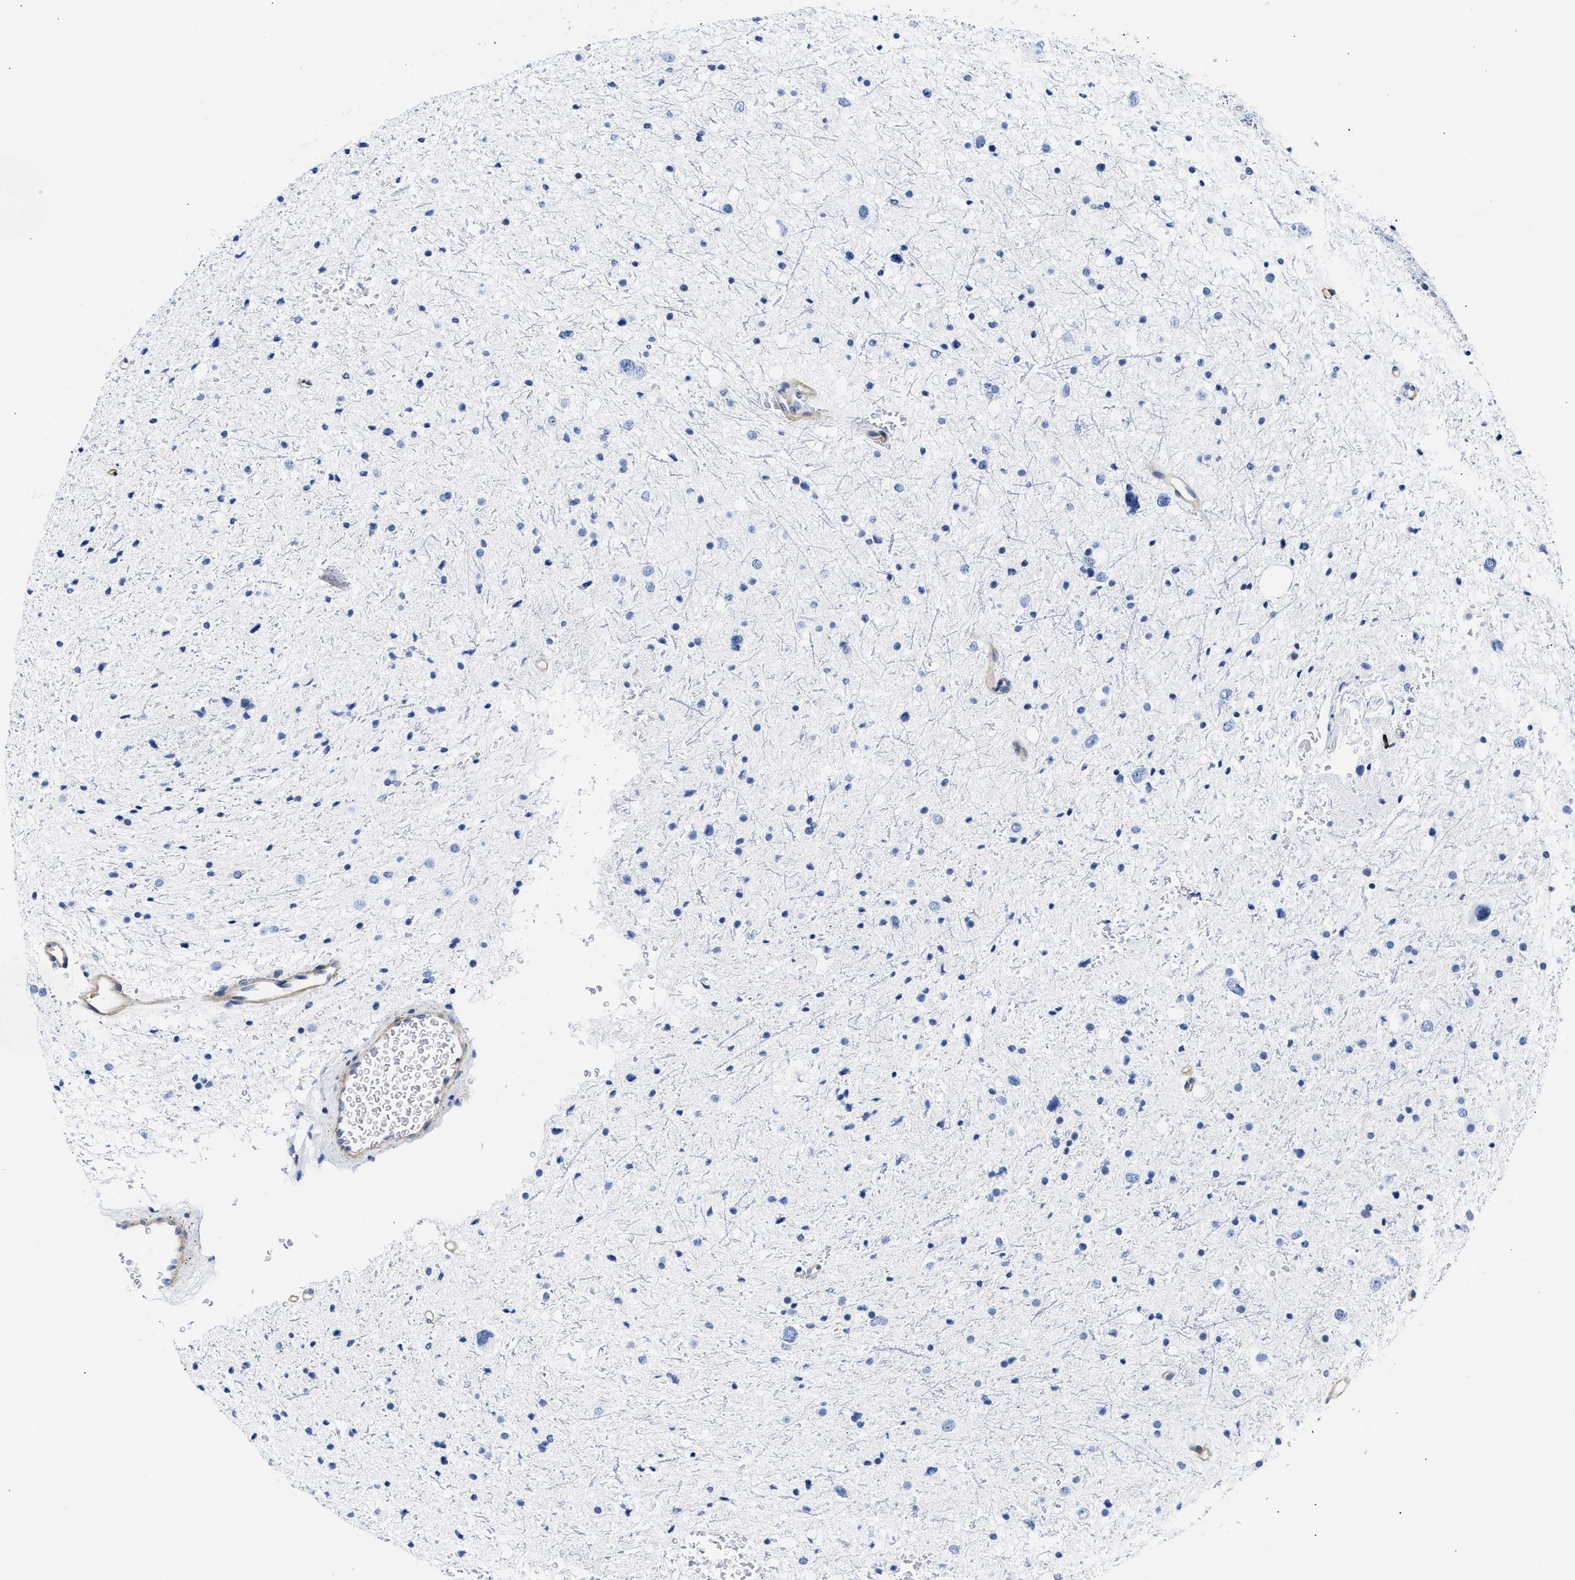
{"staining": {"intensity": "negative", "quantity": "none", "location": "none"}, "tissue": "glioma", "cell_type": "Tumor cells", "image_type": "cancer", "snomed": [{"axis": "morphology", "description": "Glioma, malignant, Low grade"}, {"axis": "topography", "description": "Brain"}], "caption": "Immunohistochemical staining of human glioma exhibits no significant staining in tumor cells.", "gene": "TRIM29", "patient": {"sex": "female", "age": 37}}